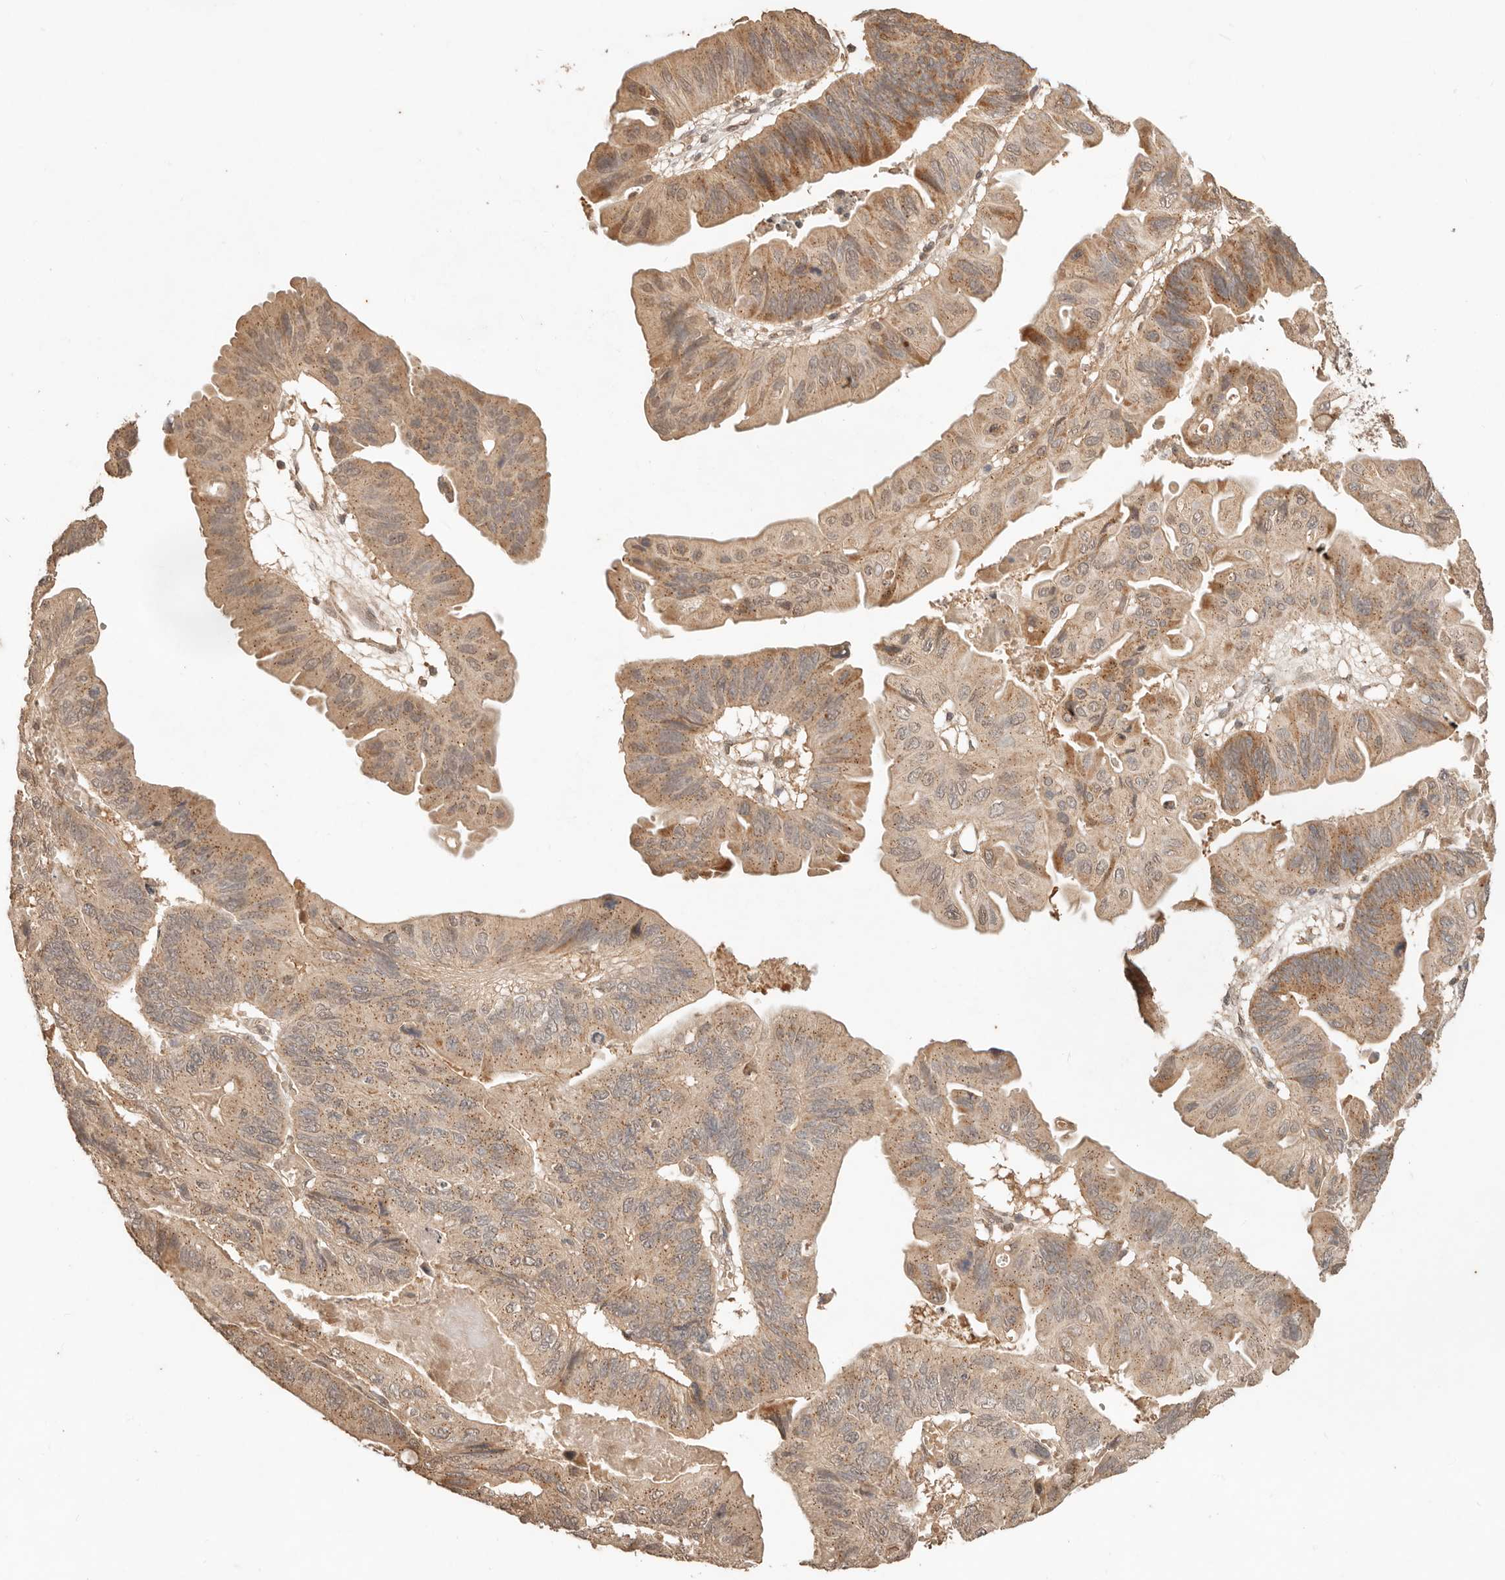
{"staining": {"intensity": "moderate", "quantity": ">75%", "location": "cytoplasmic/membranous"}, "tissue": "ovarian cancer", "cell_type": "Tumor cells", "image_type": "cancer", "snomed": [{"axis": "morphology", "description": "Cystadenocarcinoma, mucinous, NOS"}, {"axis": "topography", "description": "Ovary"}], "caption": "Immunohistochemistry (IHC) (DAB (3,3'-diaminobenzidine)) staining of human ovarian cancer reveals moderate cytoplasmic/membranous protein expression in approximately >75% of tumor cells.", "gene": "LMO4", "patient": {"sex": "female", "age": 61}}